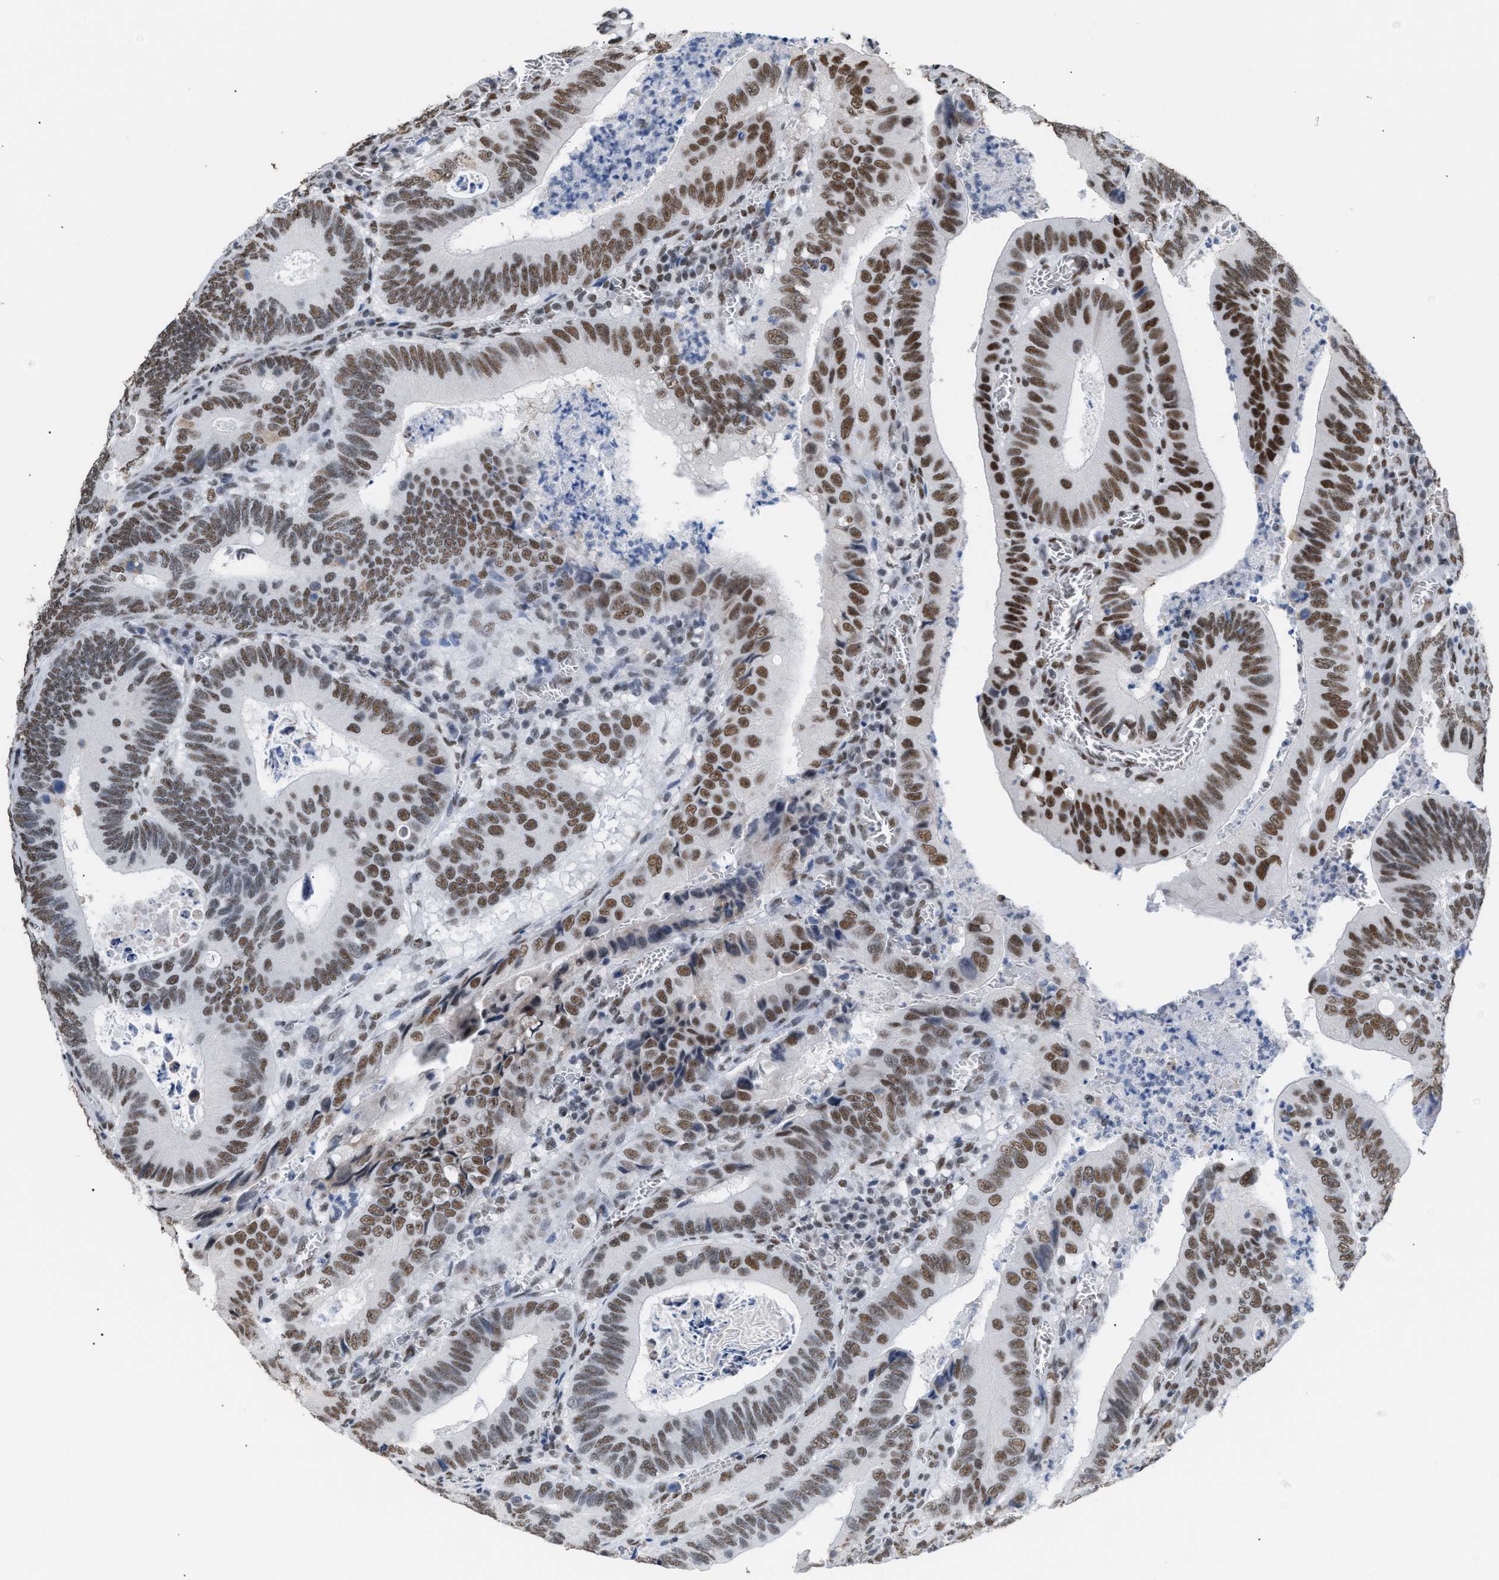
{"staining": {"intensity": "moderate", "quantity": ">75%", "location": "nuclear"}, "tissue": "colorectal cancer", "cell_type": "Tumor cells", "image_type": "cancer", "snomed": [{"axis": "morphology", "description": "Inflammation, NOS"}, {"axis": "morphology", "description": "Adenocarcinoma, NOS"}, {"axis": "topography", "description": "Colon"}], "caption": "Adenocarcinoma (colorectal) stained with DAB (3,3'-diaminobenzidine) immunohistochemistry demonstrates medium levels of moderate nuclear positivity in approximately >75% of tumor cells. (DAB (3,3'-diaminobenzidine) IHC with brightfield microscopy, high magnification).", "gene": "CCAR2", "patient": {"sex": "male", "age": 72}}